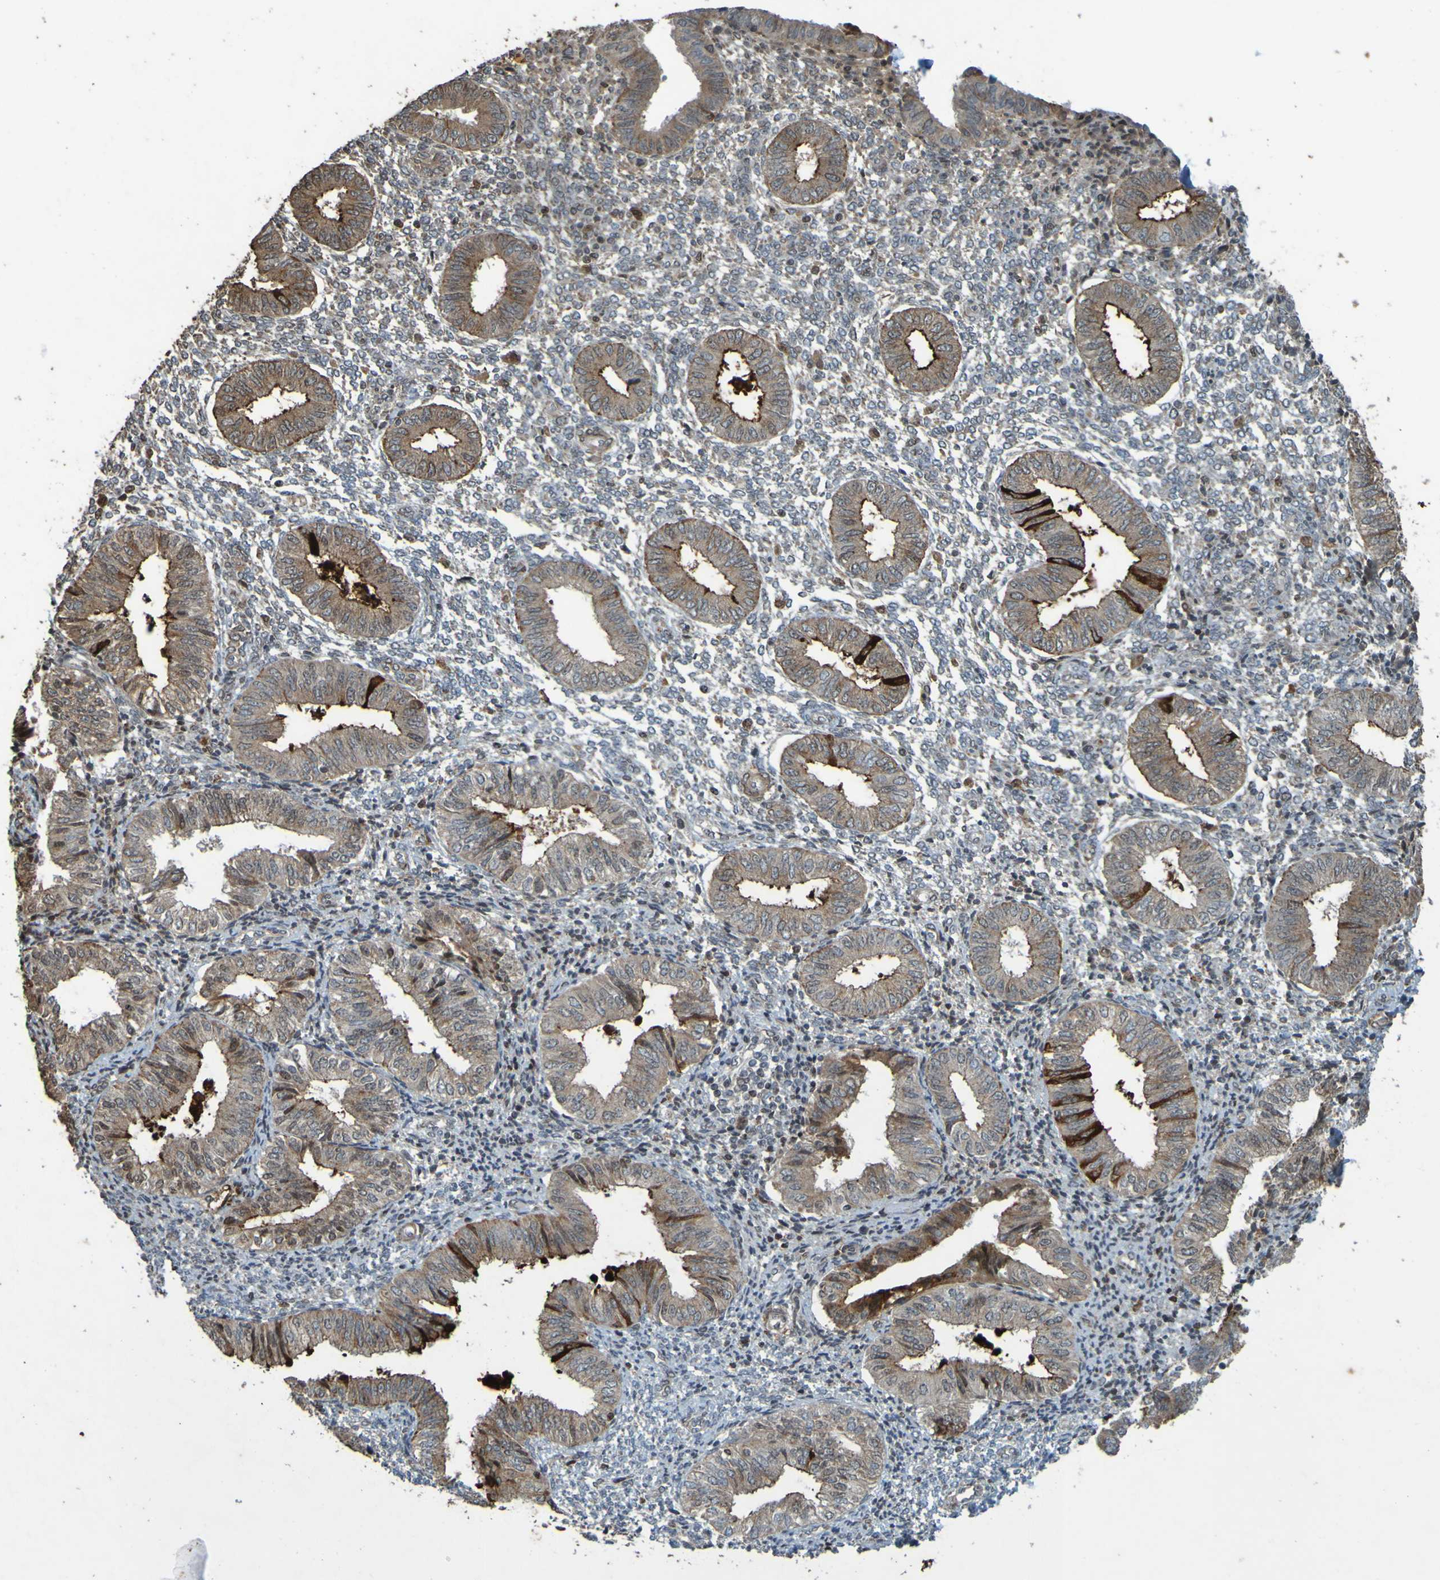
{"staining": {"intensity": "weak", "quantity": "<25%", "location": "cytoplasmic/membranous"}, "tissue": "endometrium", "cell_type": "Cells in endometrial stroma", "image_type": "normal", "snomed": [{"axis": "morphology", "description": "Normal tissue, NOS"}, {"axis": "topography", "description": "Endometrium"}], "caption": "Image shows no protein staining in cells in endometrial stroma of unremarkable endometrium. Brightfield microscopy of IHC stained with DAB (brown) and hematoxylin (blue), captured at high magnification.", "gene": "GUCY1A1", "patient": {"sex": "female", "age": 50}}